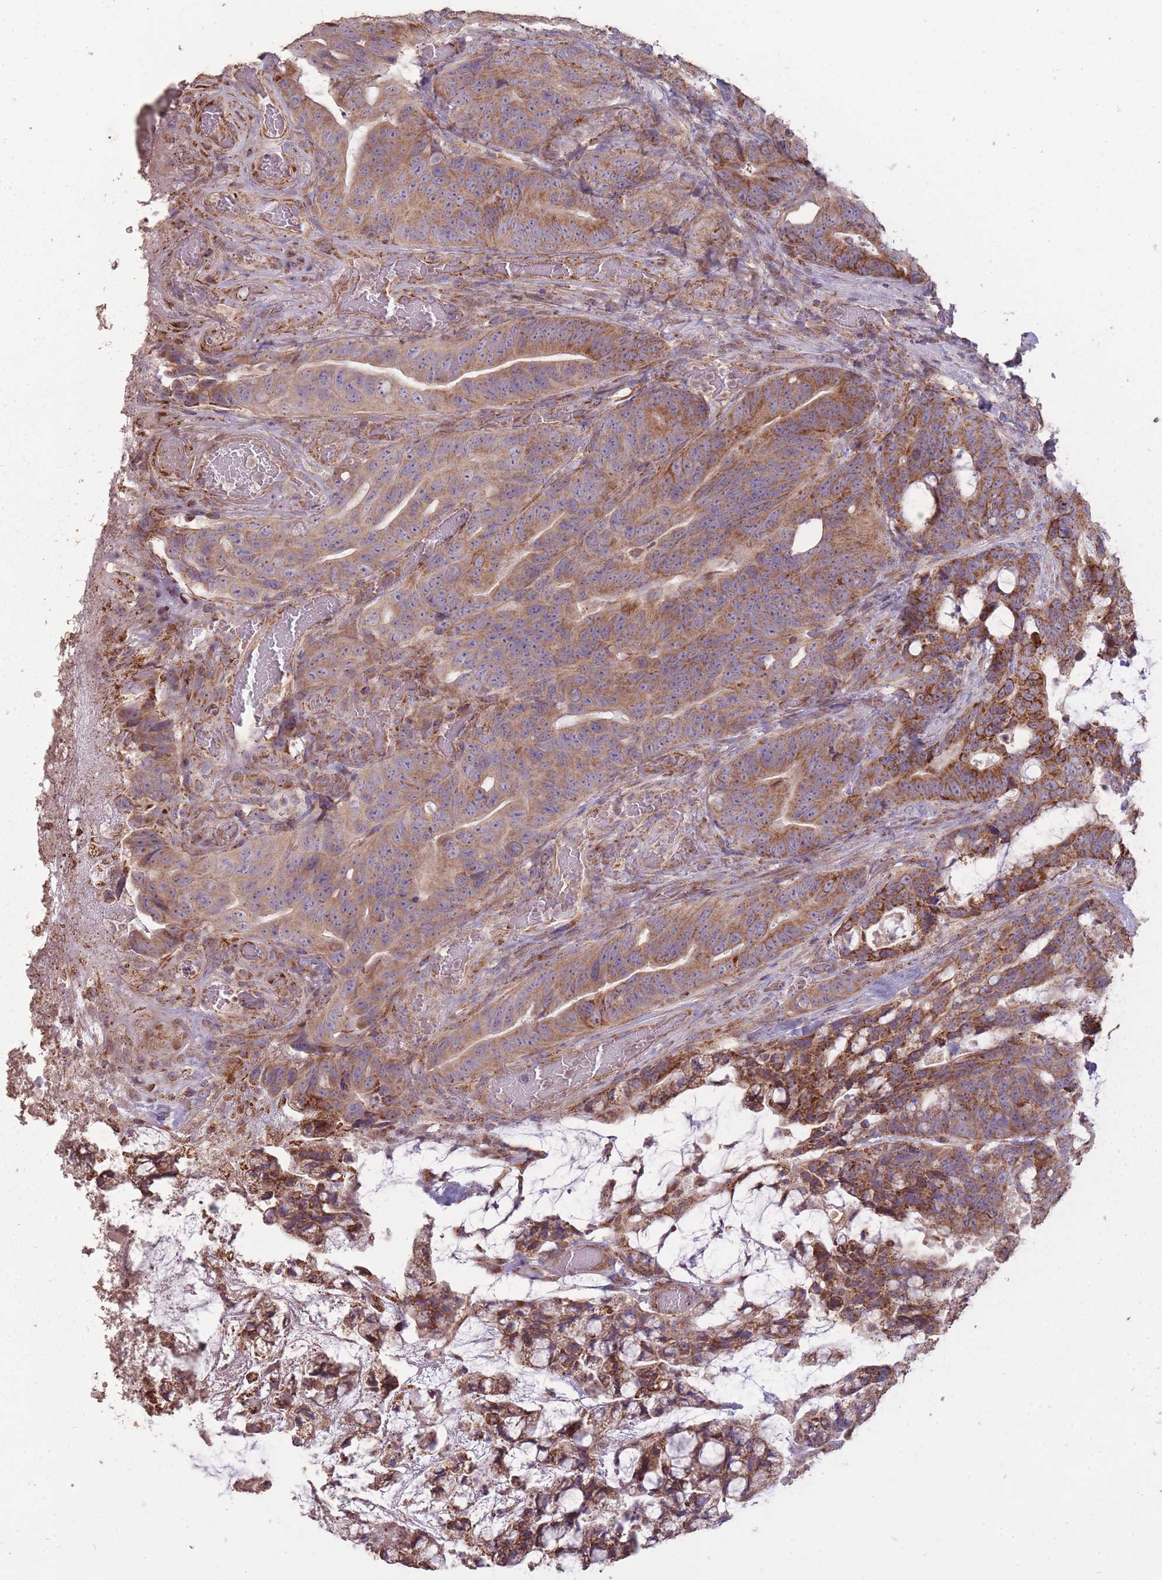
{"staining": {"intensity": "strong", "quantity": ">75%", "location": "cytoplasmic/membranous"}, "tissue": "colorectal cancer", "cell_type": "Tumor cells", "image_type": "cancer", "snomed": [{"axis": "morphology", "description": "Adenocarcinoma, NOS"}, {"axis": "topography", "description": "Colon"}], "caption": "Immunohistochemistry (IHC) histopathology image of human colorectal cancer stained for a protein (brown), which displays high levels of strong cytoplasmic/membranous positivity in about >75% of tumor cells.", "gene": "CNOT8", "patient": {"sex": "female", "age": 82}}